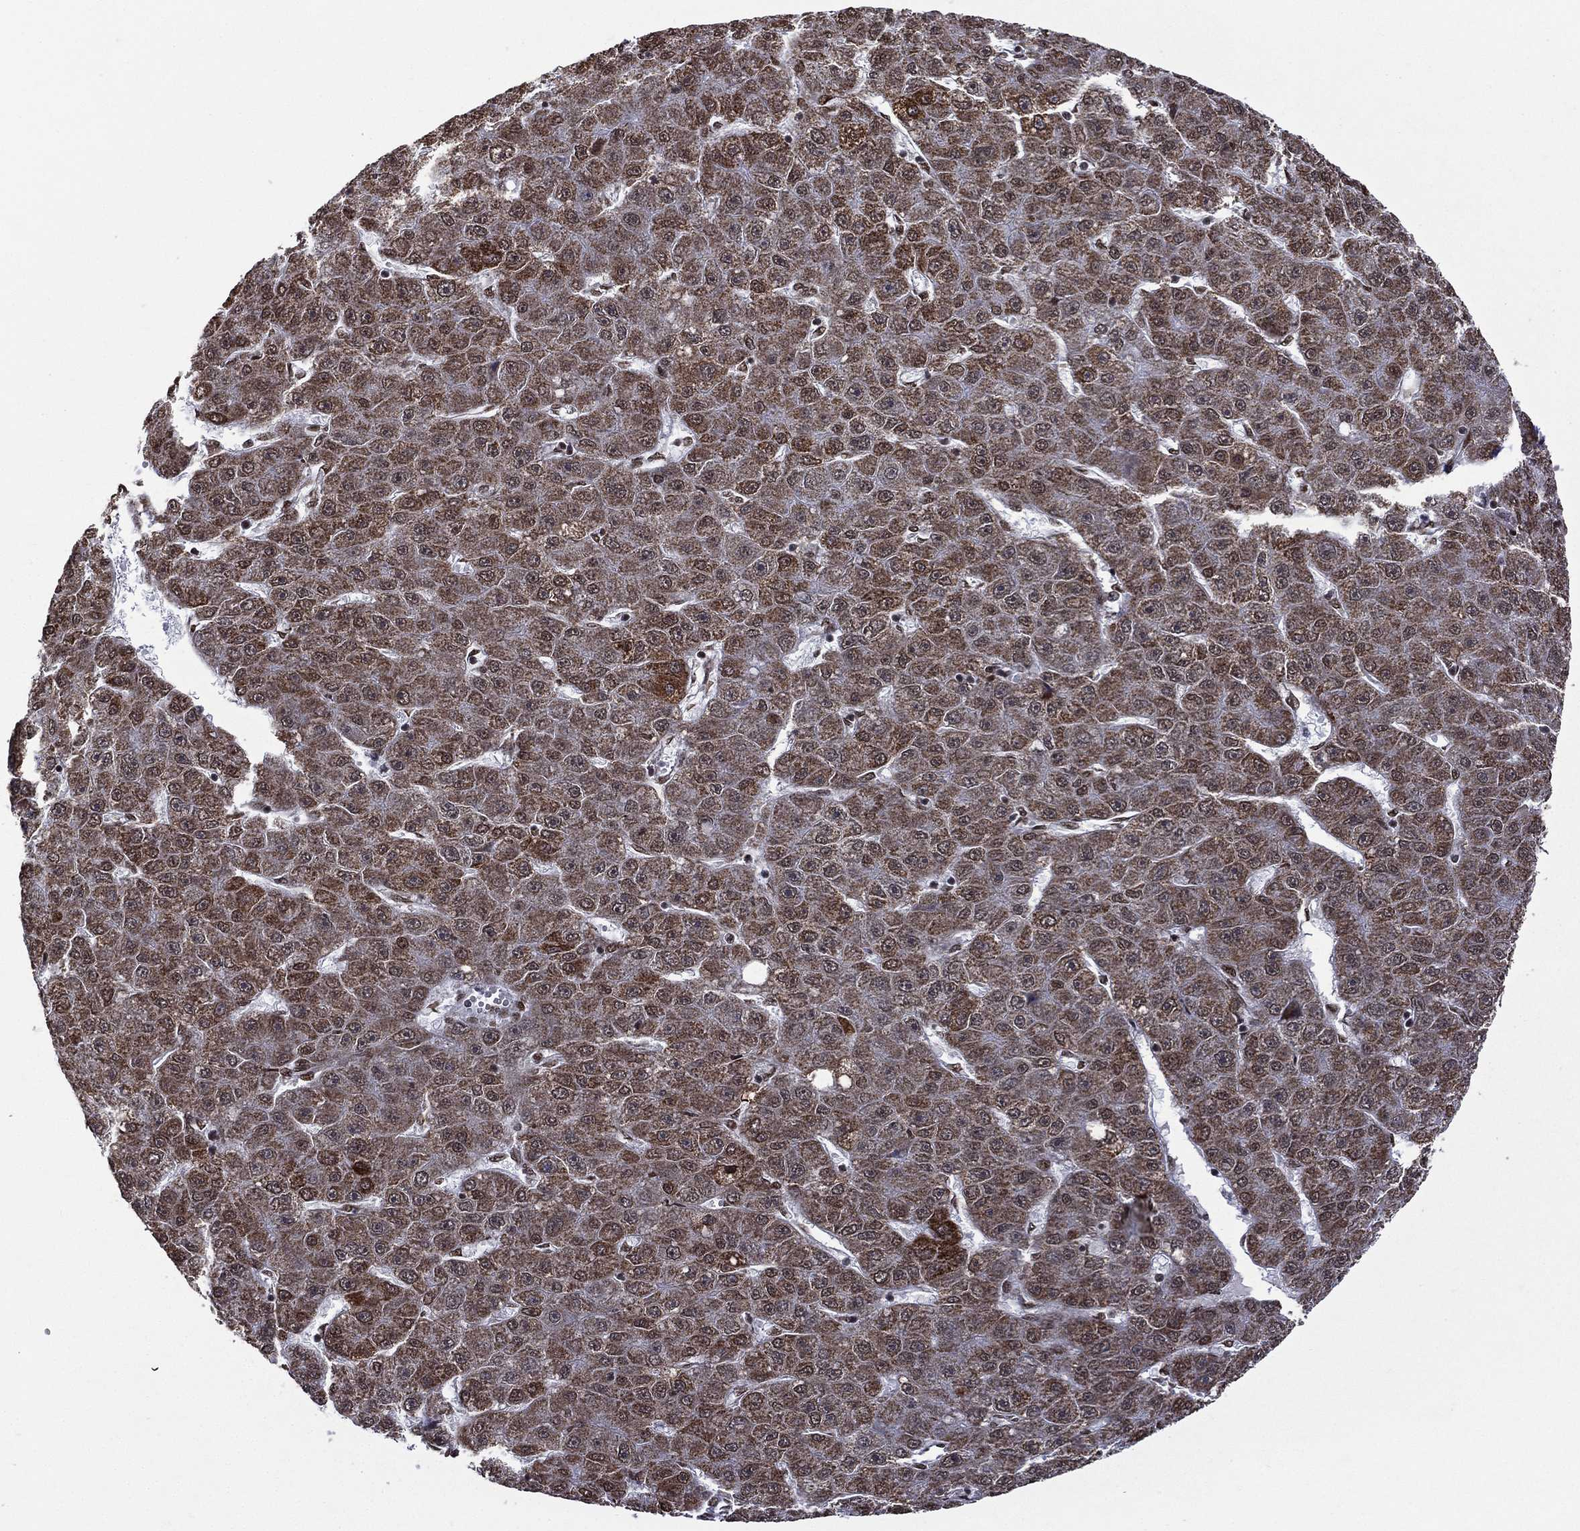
{"staining": {"intensity": "moderate", "quantity": ">75%", "location": "cytoplasmic/membranous,nuclear"}, "tissue": "liver cancer", "cell_type": "Tumor cells", "image_type": "cancer", "snomed": [{"axis": "morphology", "description": "Carcinoma, Hepatocellular, NOS"}, {"axis": "topography", "description": "Liver"}], "caption": "Brown immunohistochemical staining in liver cancer displays moderate cytoplasmic/membranous and nuclear positivity in about >75% of tumor cells. Nuclei are stained in blue.", "gene": "C5orf24", "patient": {"sex": "male", "age": 67}}